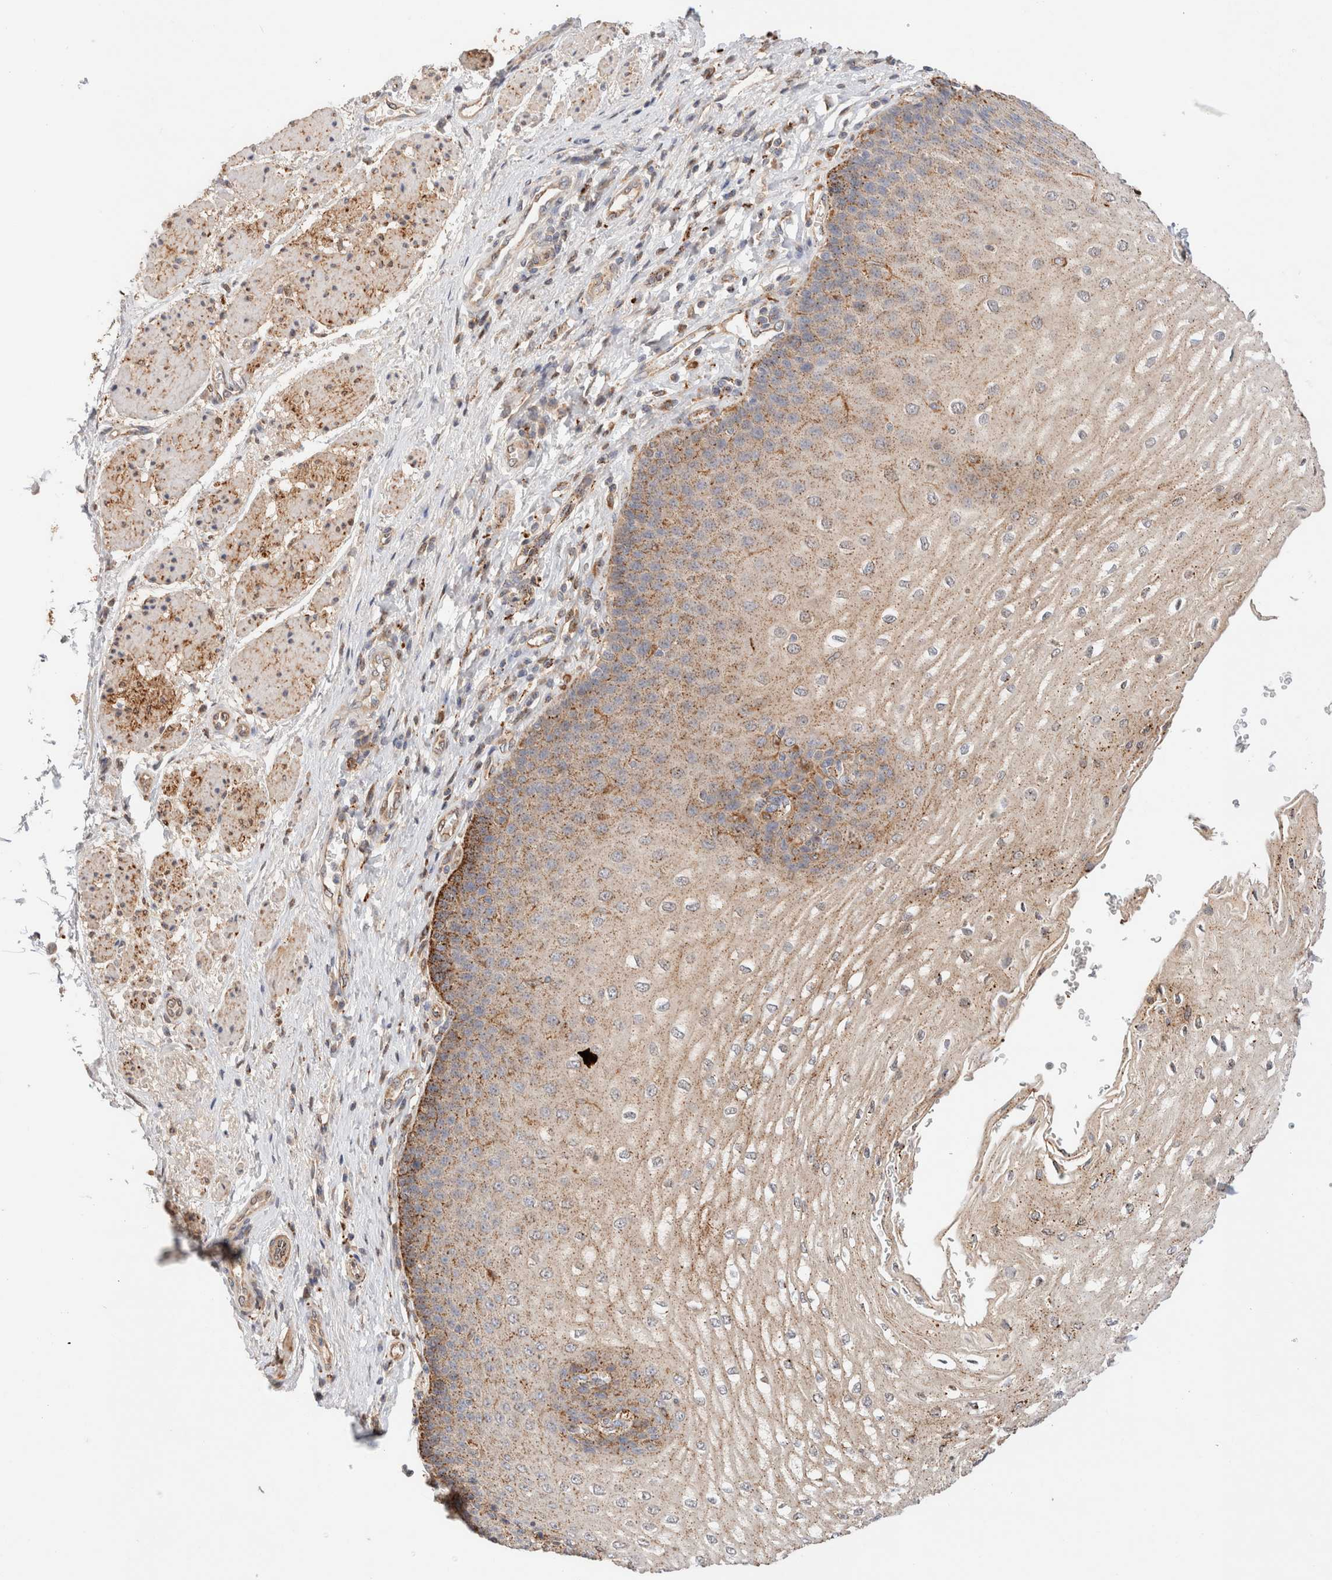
{"staining": {"intensity": "moderate", "quantity": ">75%", "location": "cytoplasmic/membranous"}, "tissue": "esophagus", "cell_type": "Squamous epithelial cells", "image_type": "normal", "snomed": [{"axis": "morphology", "description": "Normal tissue, NOS"}, {"axis": "topography", "description": "Esophagus"}], "caption": "IHC of normal esophagus shows medium levels of moderate cytoplasmic/membranous expression in about >75% of squamous epithelial cells.", "gene": "RABEPK", "patient": {"sex": "male", "age": 54}}